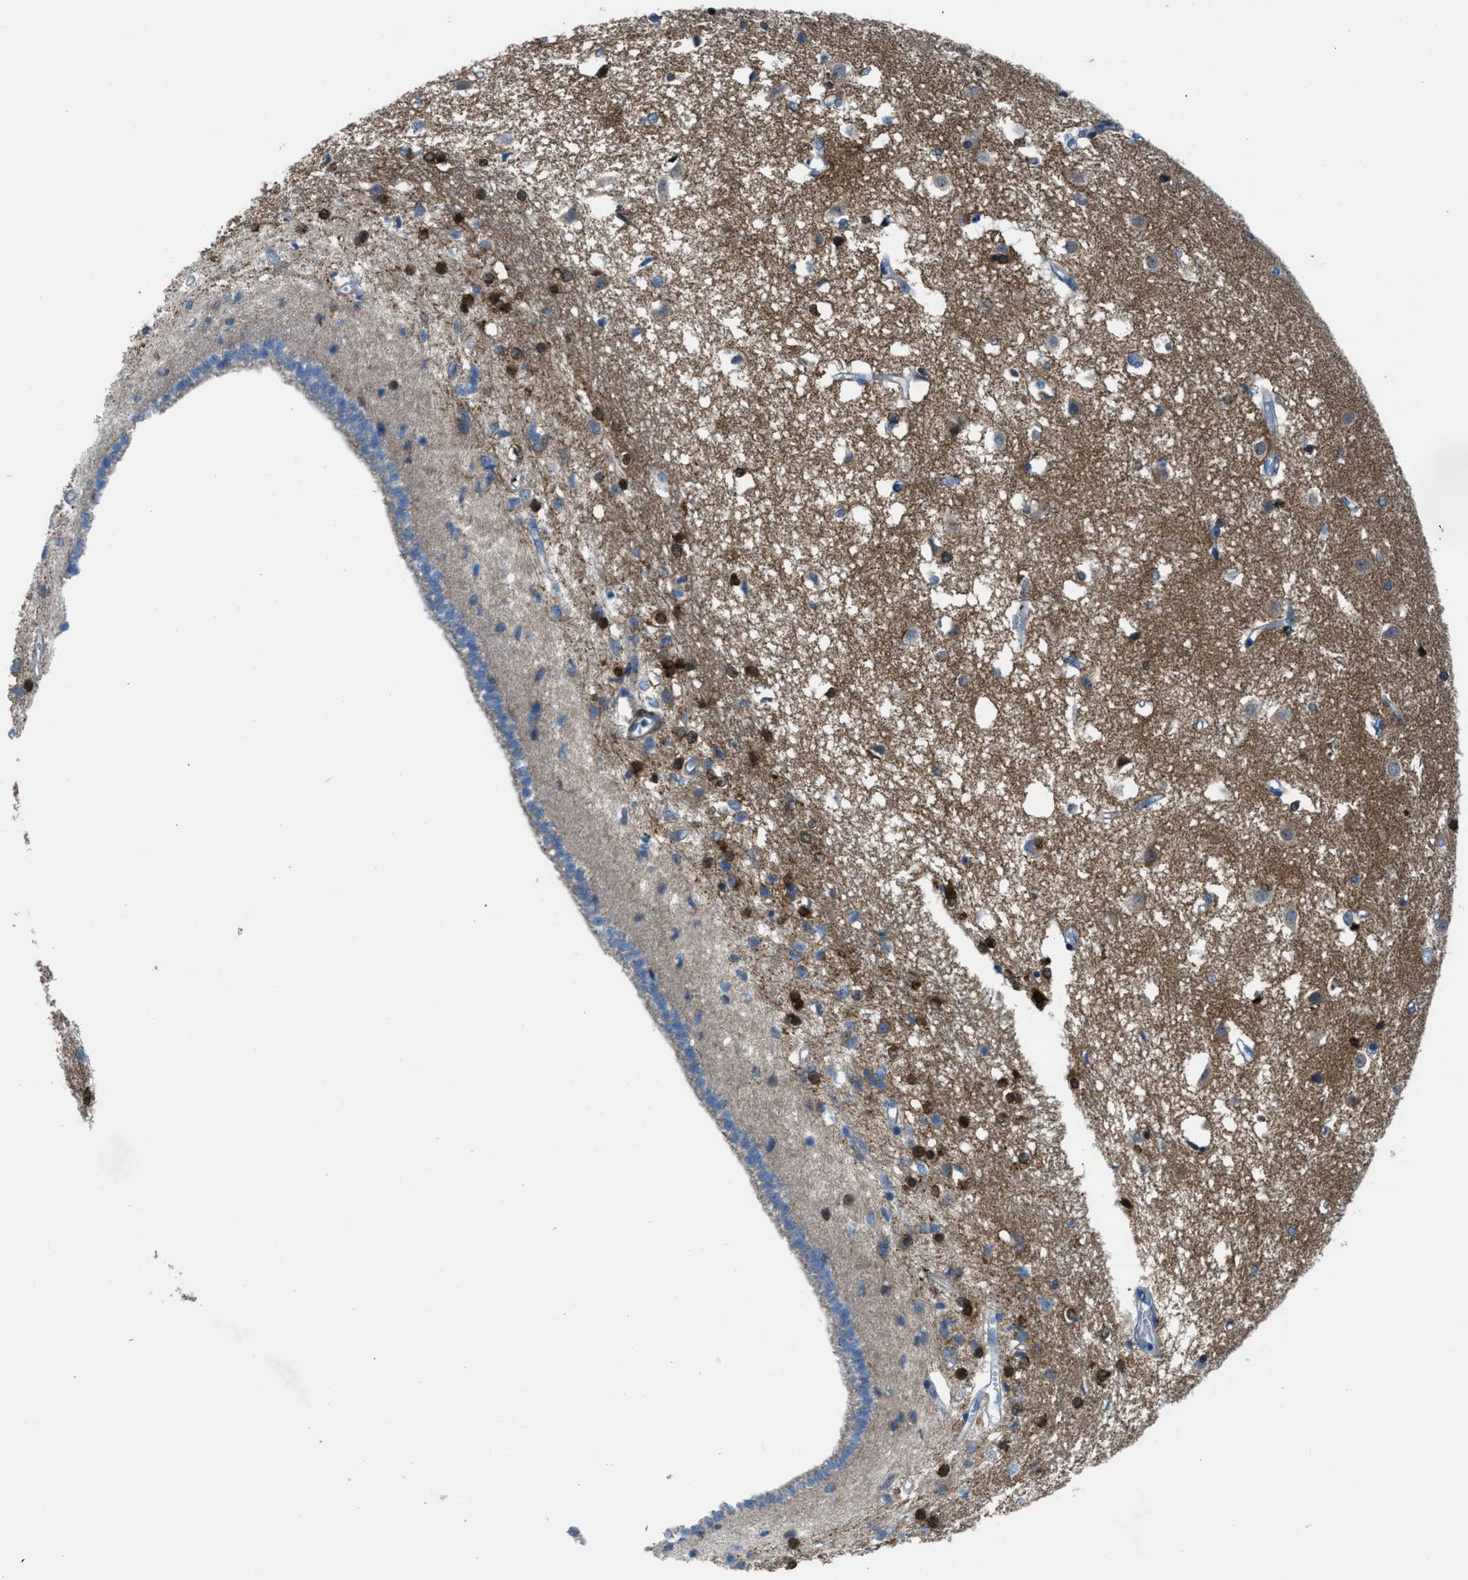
{"staining": {"intensity": "strong", "quantity": "25%-75%", "location": "cytoplasmic/membranous,nuclear"}, "tissue": "caudate", "cell_type": "Glial cells", "image_type": "normal", "snomed": [{"axis": "morphology", "description": "Normal tissue, NOS"}, {"axis": "topography", "description": "Lateral ventricle wall"}], "caption": "Caudate stained with DAB (3,3'-diaminobenzidine) immunohistochemistry (IHC) displays high levels of strong cytoplasmic/membranous,nuclear expression in about 25%-75% of glial cells.", "gene": "MAPRE2", "patient": {"sex": "male", "age": 45}}